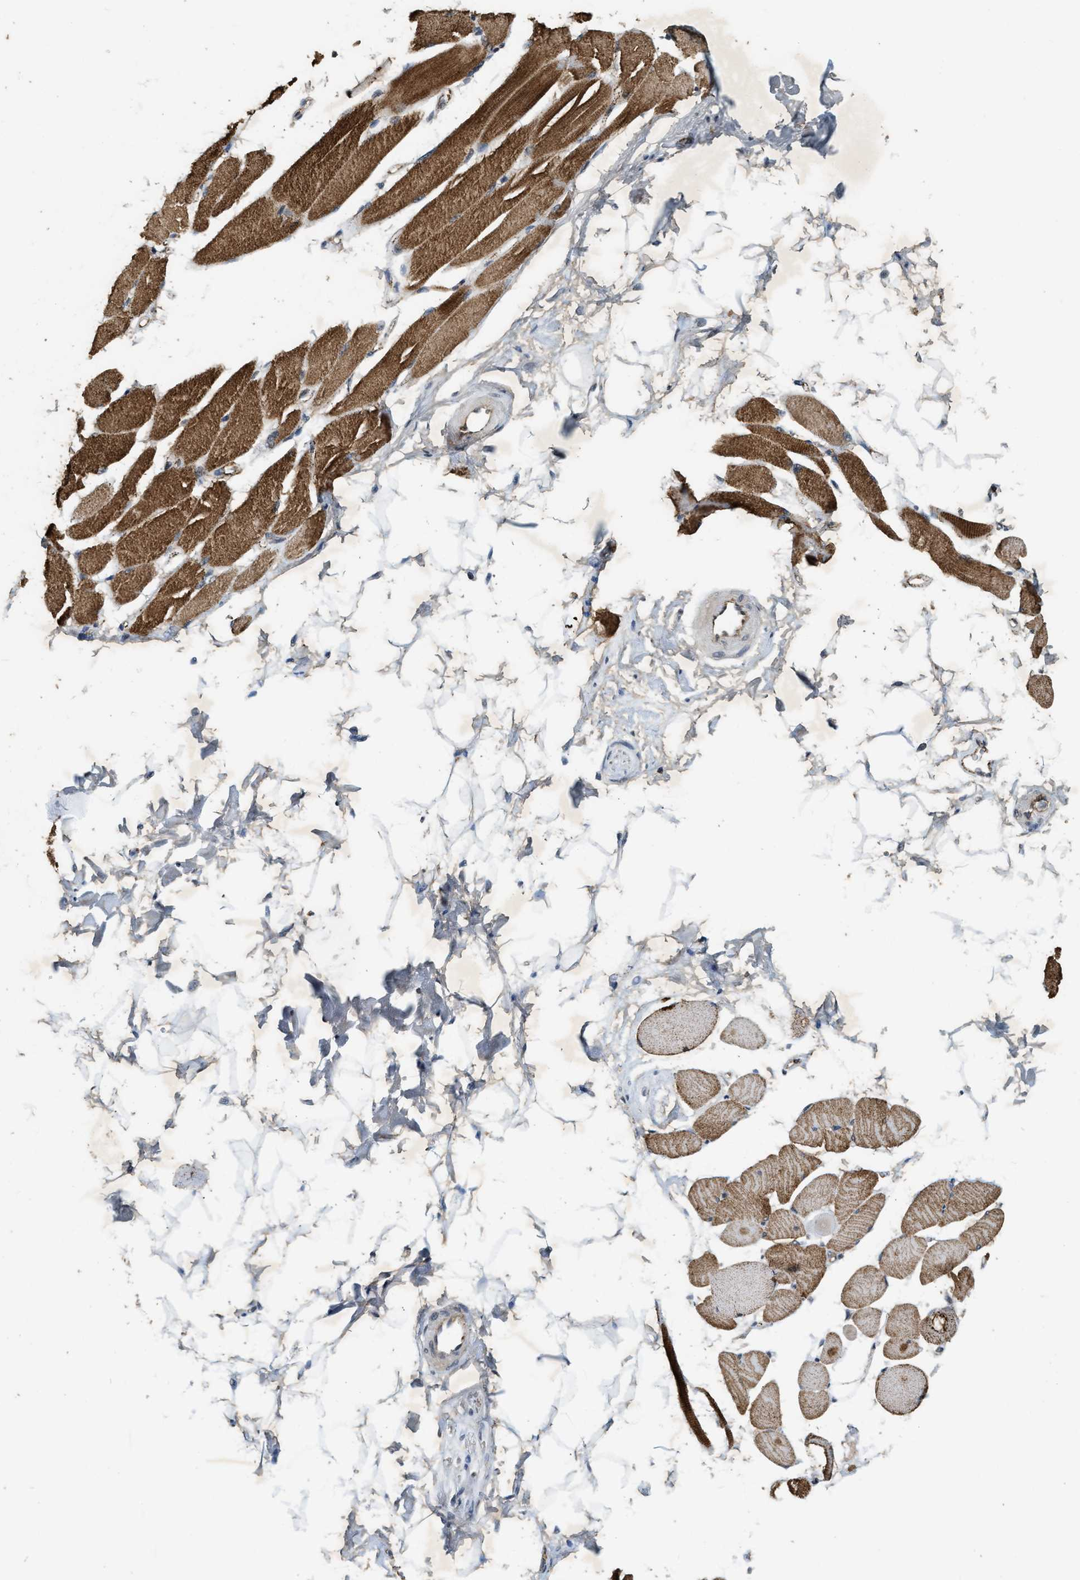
{"staining": {"intensity": "strong", "quantity": ">75%", "location": "cytoplasmic/membranous"}, "tissue": "skeletal muscle", "cell_type": "Myocytes", "image_type": "normal", "snomed": [{"axis": "morphology", "description": "Normal tissue, NOS"}, {"axis": "topography", "description": "Skeletal muscle"}, {"axis": "topography", "description": "Peripheral nerve tissue"}], "caption": "Protein expression analysis of unremarkable skeletal muscle demonstrates strong cytoplasmic/membranous positivity in about >75% of myocytes.", "gene": "ARHGEF5", "patient": {"sex": "female", "age": 84}}